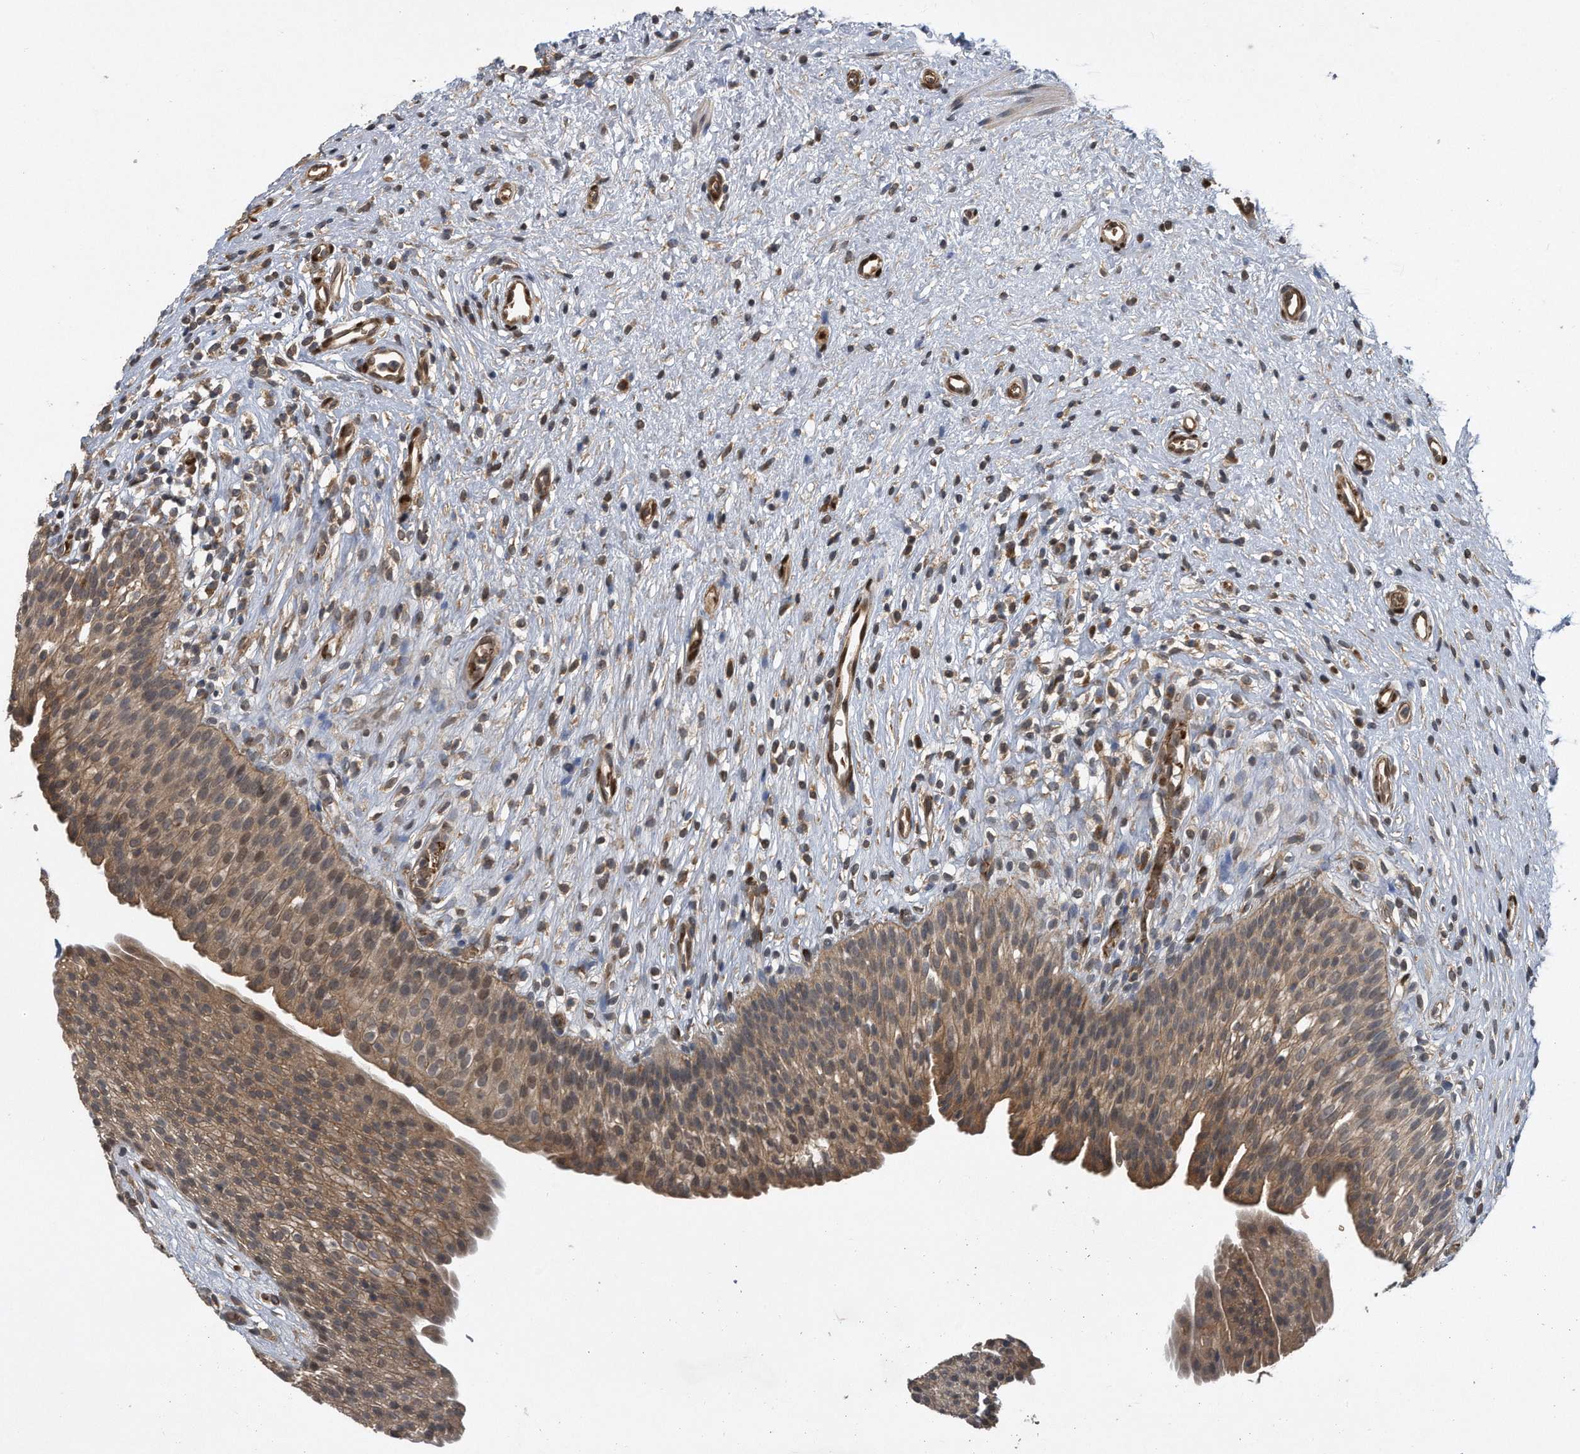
{"staining": {"intensity": "moderate", "quantity": ">75%", "location": "cytoplasmic/membranous"}, "tissue": "urinary bladder", "cell_type": "Urothelial cells", "image_type": "normal", "snomed": [{"axis": "morphology", "description": "Normal tissue, NOS"}, {"axis": "topography", "description": "Urinary bladder"}], "caption": "Unremarkable urinary bladder reveals moderate cytoplasmic/membranous staining in about >75% of urothelial cells The staining was performed using DAB, with brown indicating positive protein expression. Nuclei are stained blue with hematoxylin..", "gene": "ZNF79", "patient": {"sex": "male", "age": 1}}